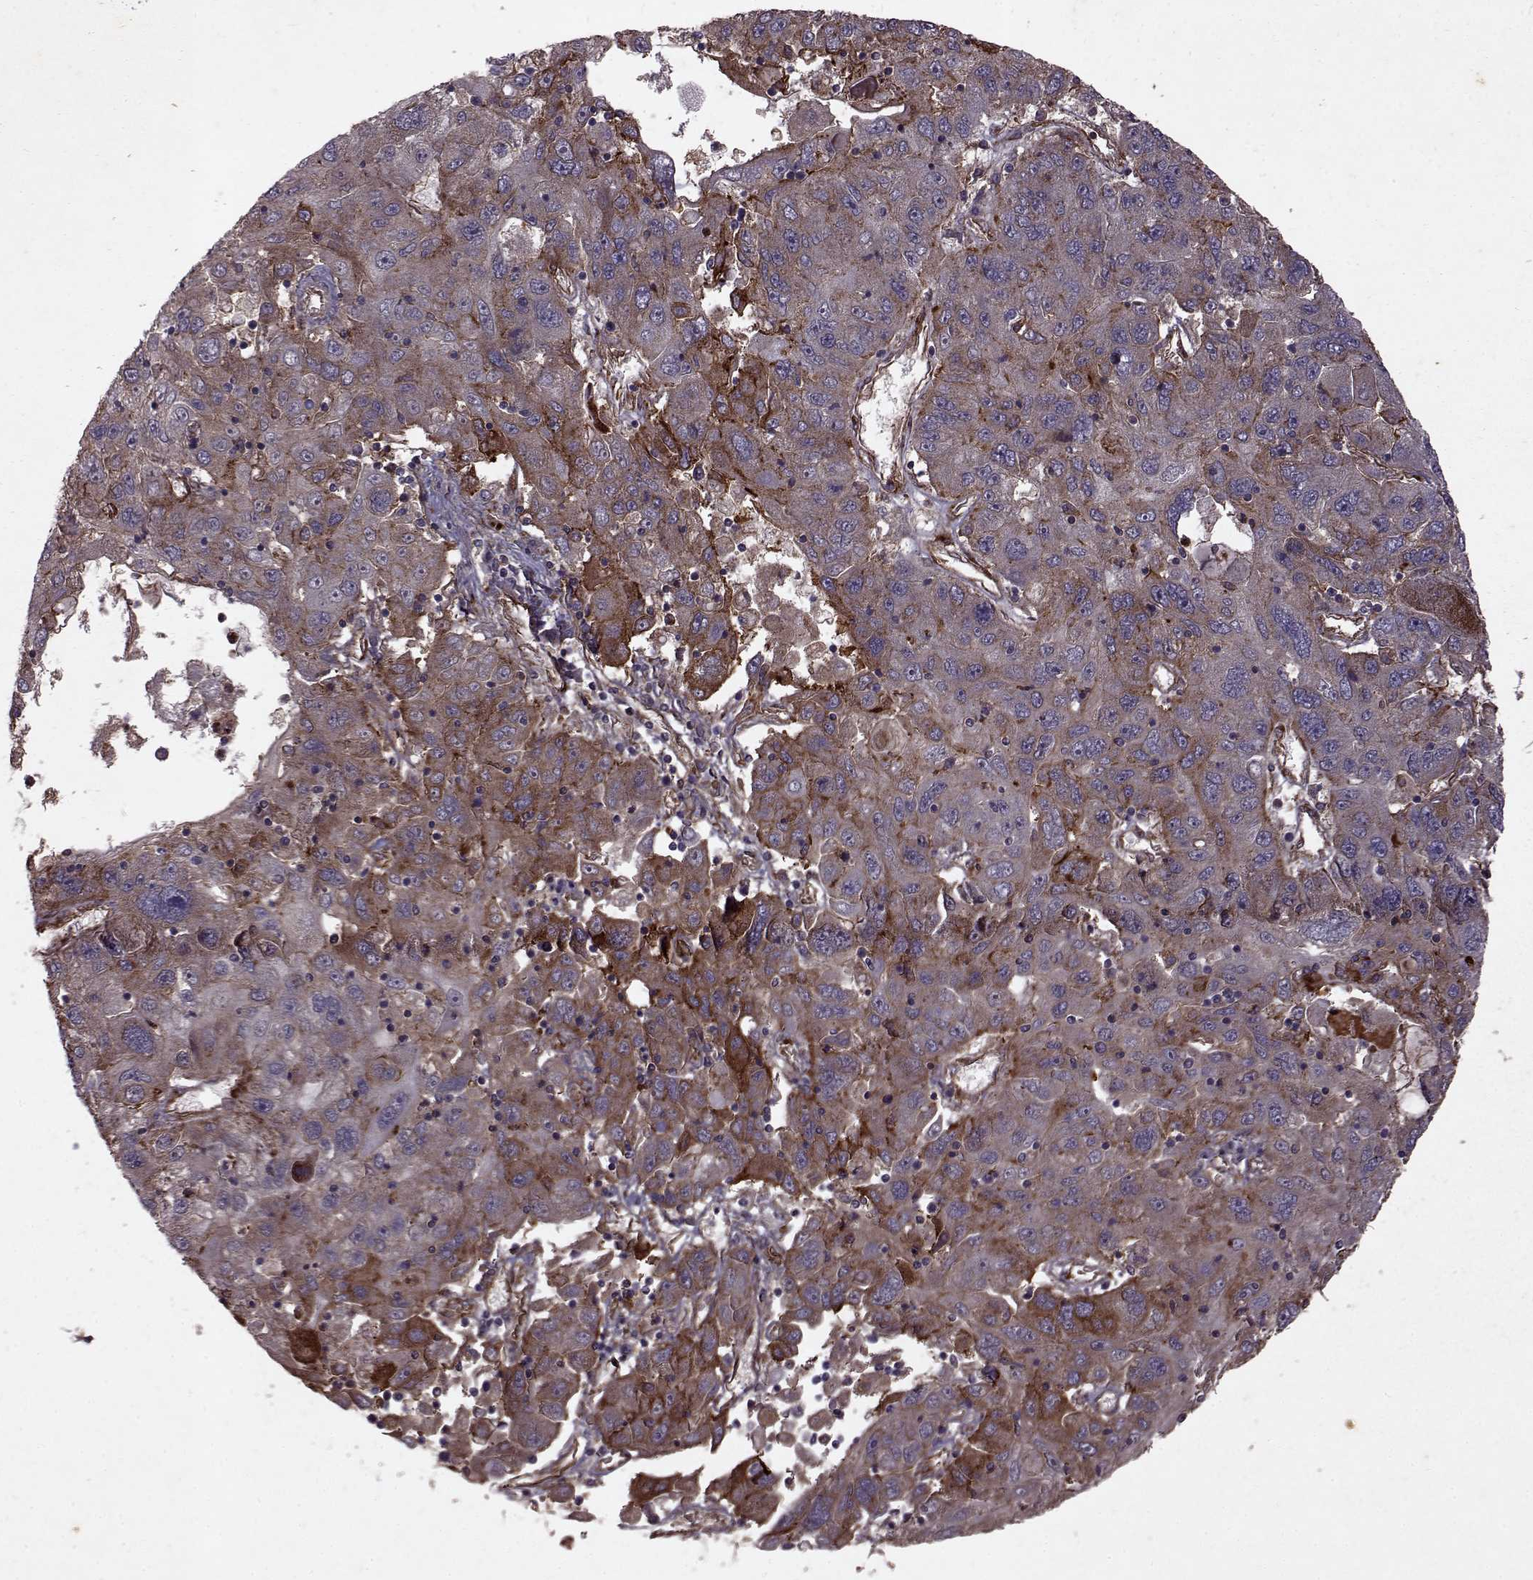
{"staining": {"intensity": "moderate", "quantity": ">75%", "location": "cytoplasmic/membranous"}, "tissue": "stomach cancer", "cell_type": "Tumor cells", "image_type": "cancer", "snomed": [{"axis": "morphology", "description": "Adenocarcinoma, NOS"}, {"axis": "topography", "description": "Stomach"}], "caption": "IHC staining of stomach adenocarcinoma, which exhibits medium levels of moderate cytoplasmic/membranous staining in about >75% of tumor cells indicating moderate cytoplasmic/membranous protein positivity. The staining was performed using DAB (3,3'-diaminobenzidine) (brown) for protein detection and nuclei were counterstained in hematoxylin (blue).", "gene": "FXN", "patient": {"sex": "male", "age": 56}}